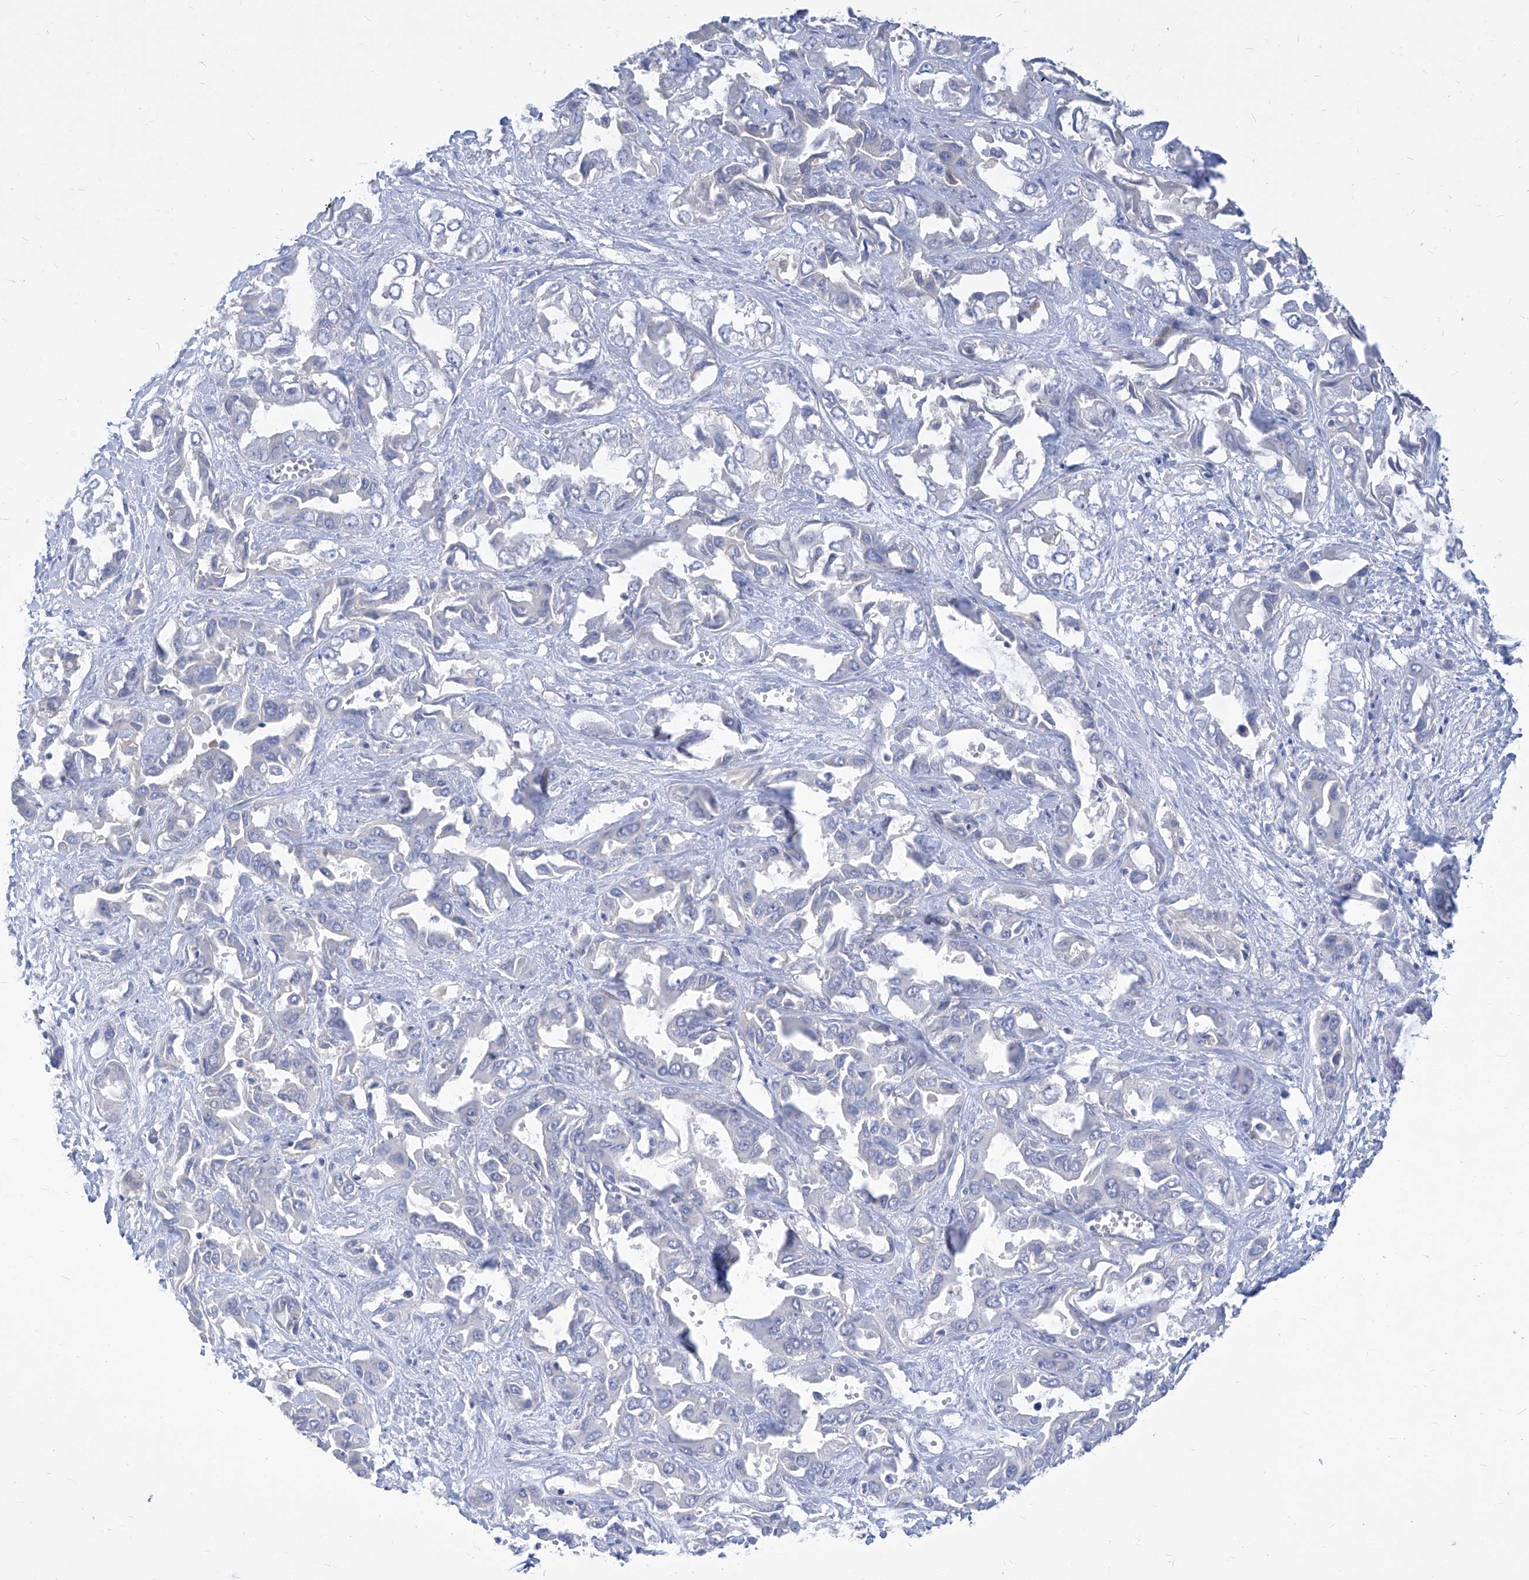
{"staining": {"intensity": "negative", "quantity": "none", "location": "none"}, "tissue": "liver cancer", "cell_type": "Tumor cells", "image_type": "cancer", "snomed": [{"axis": "morphology", "description": "Cholangiocarcinoma"}, {"axis": "topography", "description": "Liver"}], "caption": "An immunohistochemistry image of liver cholangiocarcinoma is shown. There is no staining in tumor cells of liver cholangiocarcinoma. (DAB immunohistochemistry (IHC), high magnification).", "gene": "EIF3M", "patient": {"sex": "female", "age": 52}}